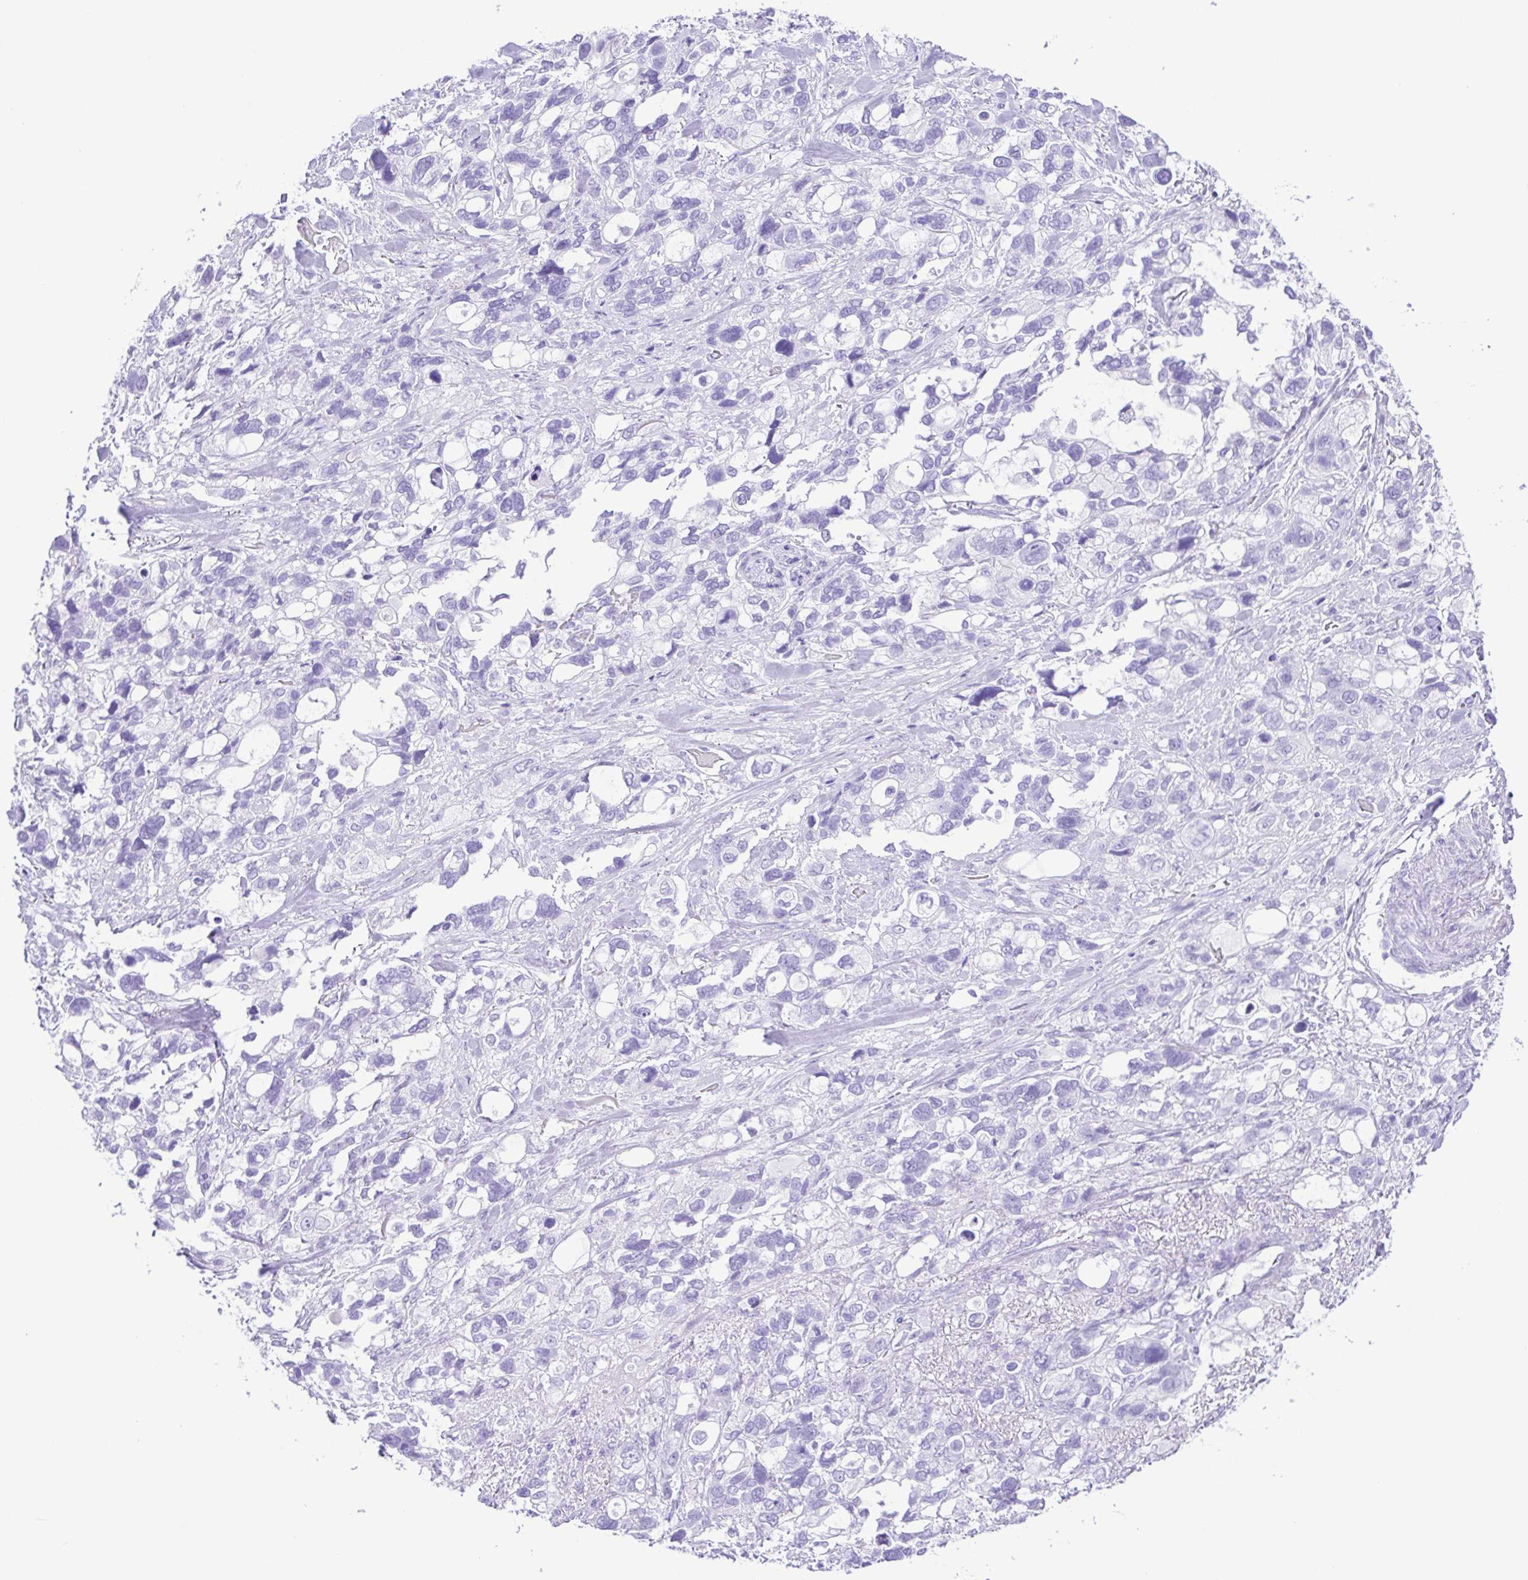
{"staining": {"intensity": "negative", "quantity": "none", "location": "none"}, "tissue": "stomach cancer", "cell_type": "Tumor cells", "image_type": "cancer", "snomed": [{"axis": "morphology", "description": "Adenocarcinoma, NOS"}, {"axis": "topography", "description": "Stomach, upper"}], "caption": "This image is of adenocarcinoma (stomach) stained with immunohistochemistry to label a protein in brown with the nuclei are counter-stained blue. There is no positivity in tumor cells.", "gene": "ERP27", "patient": {"sex": "female", "age": 81}}